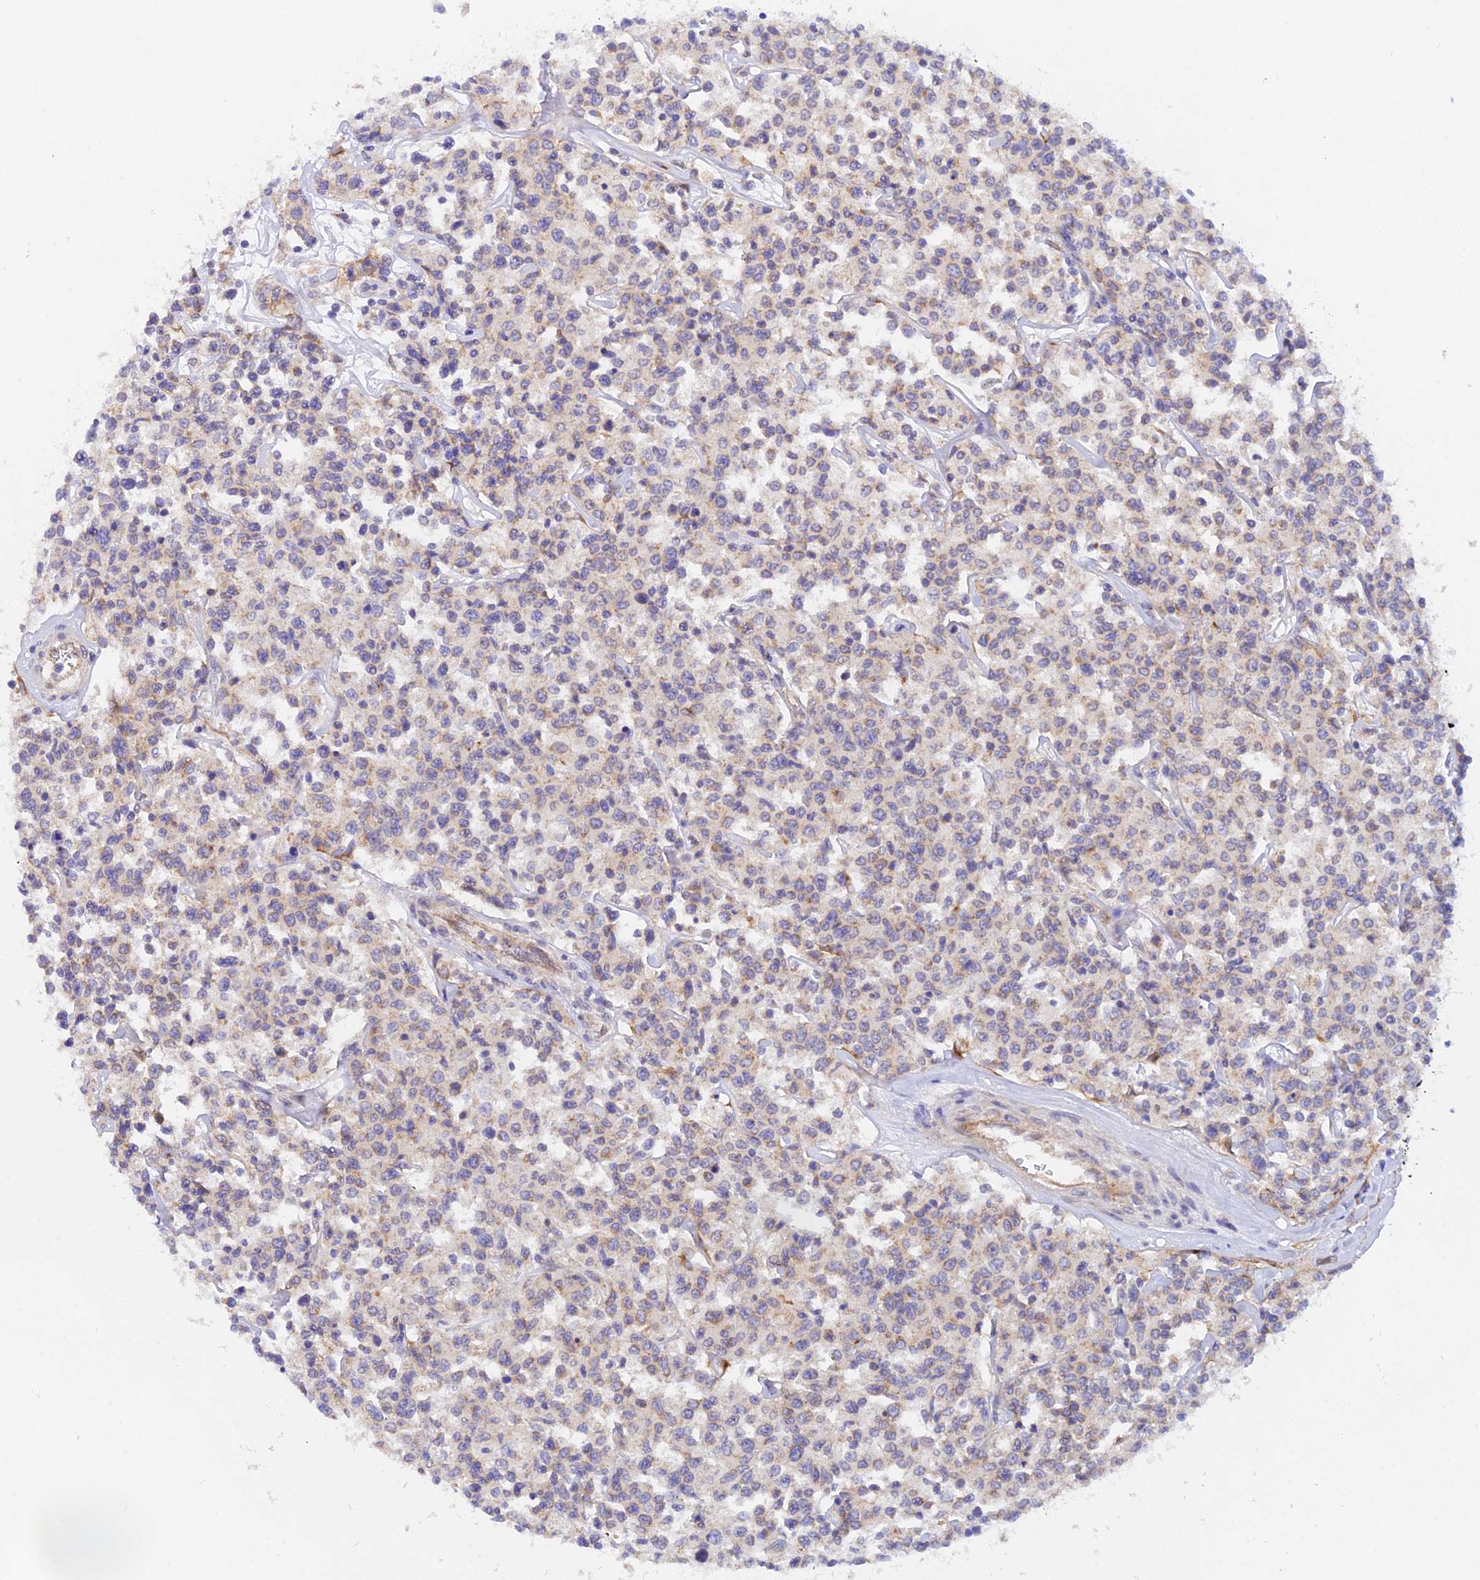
{"staining": {"intensity": "negative", "quantity": "none", "location": "none"}, "tissue": "lymphoma", "cell_type": "Tumor cells", "image_type": "cancer", "snomed": [{"axis": "morphology", "description": "Malignant lymphoma, non-Hodgkin's type, Low grade"}, {"axis": "topography", "description": "Small intestine"}], "caption": "High power microscopy histopathology image of an immunohistochemistry (IHC) histopathology image of low-grade malignant lymphoma, non-Hodgkin's type, revealing no significant expression in tumor cells. (DAB (3,3'-diaminobenzidine) immunohistochemistry (IHC) with hematoxylin counter stain).", "gene": "RANBP6", "patient": {"sex": "female", "age": 59}}